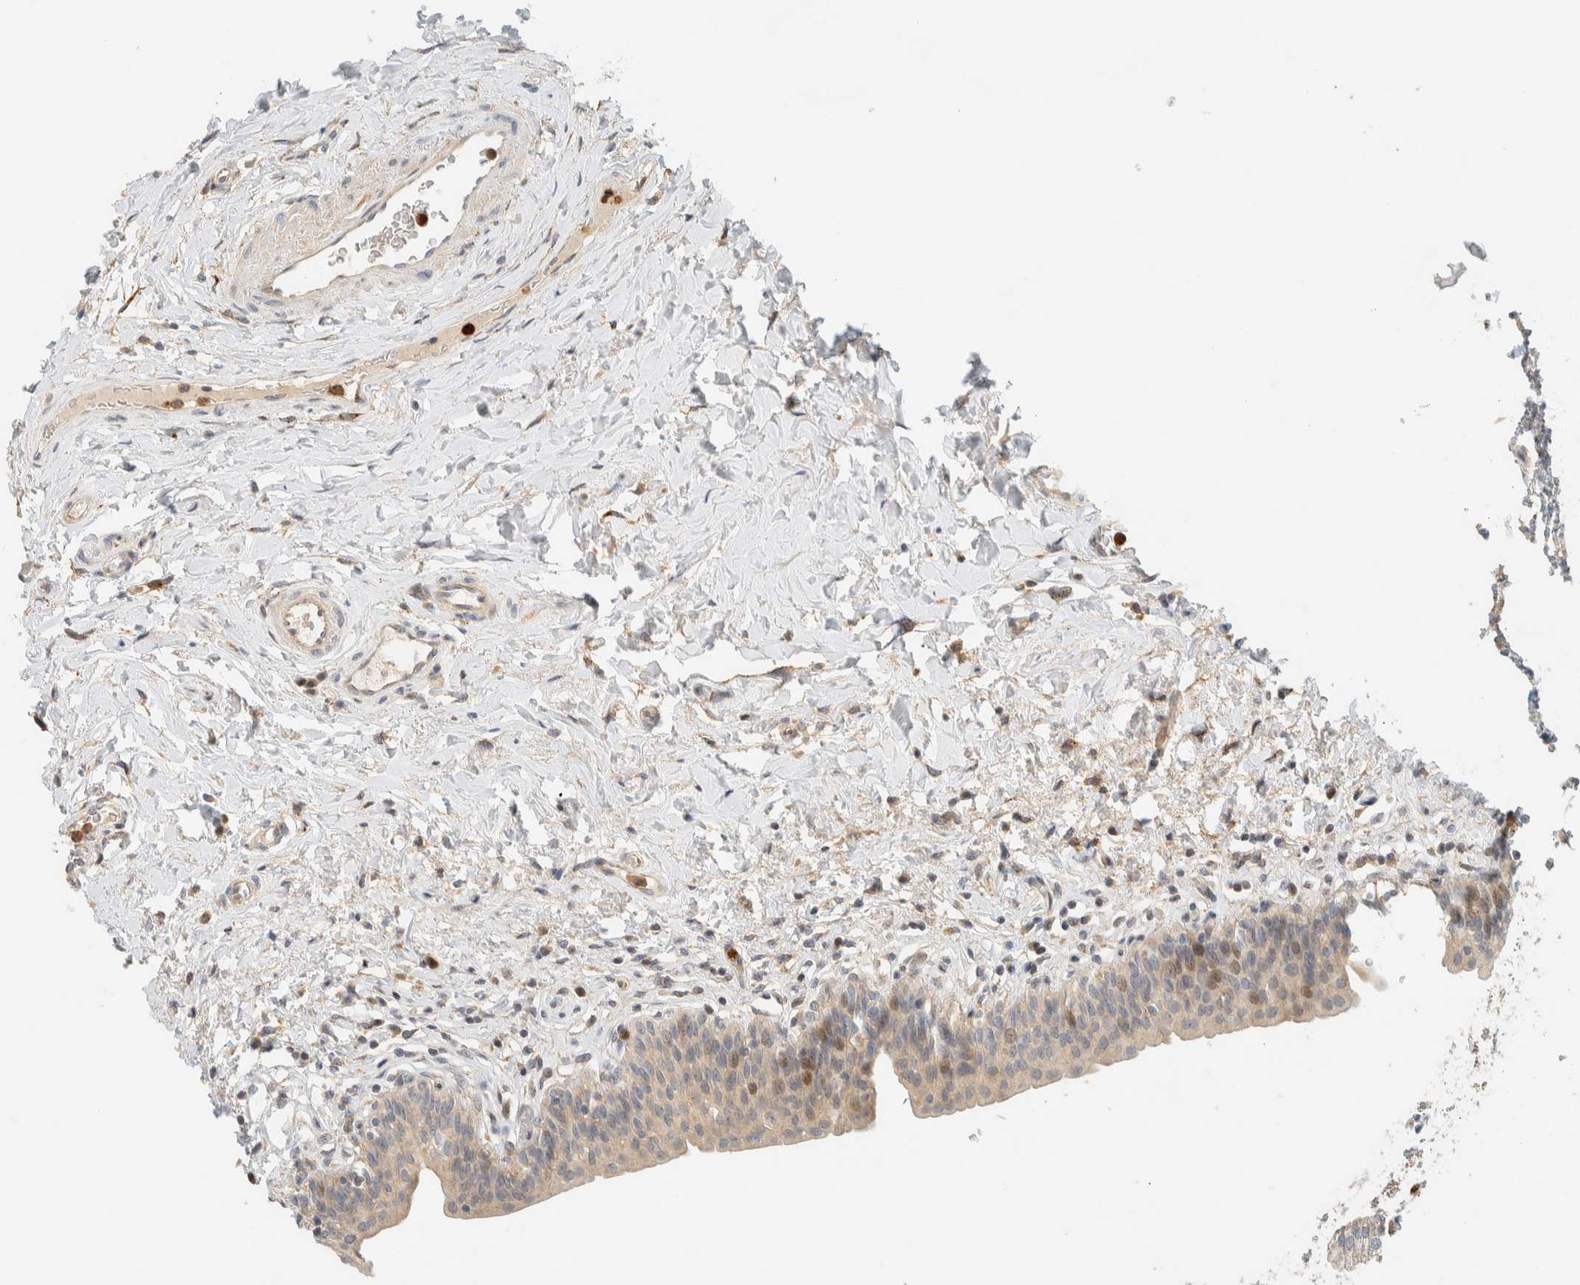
{"staining": {"intensity": "weak", "quantity": ">75%", "location": "cytoplasmic/membranous,nuclear"}, "tissue": "urinary bladder", "cell_type": "Urothelial cells", "image_type": "normal", "snomed": [{"axis": "morphology", "description": "Normal tissue, NOS"}, {"axis": "topography", "description": "Urinary bladder"}], "caption": "Human urinary bladder stained with a protein marker displays weak staining in urothelial cells.", "gene": "CCDC171", "patient": {"sex": "male", "age": 83}}